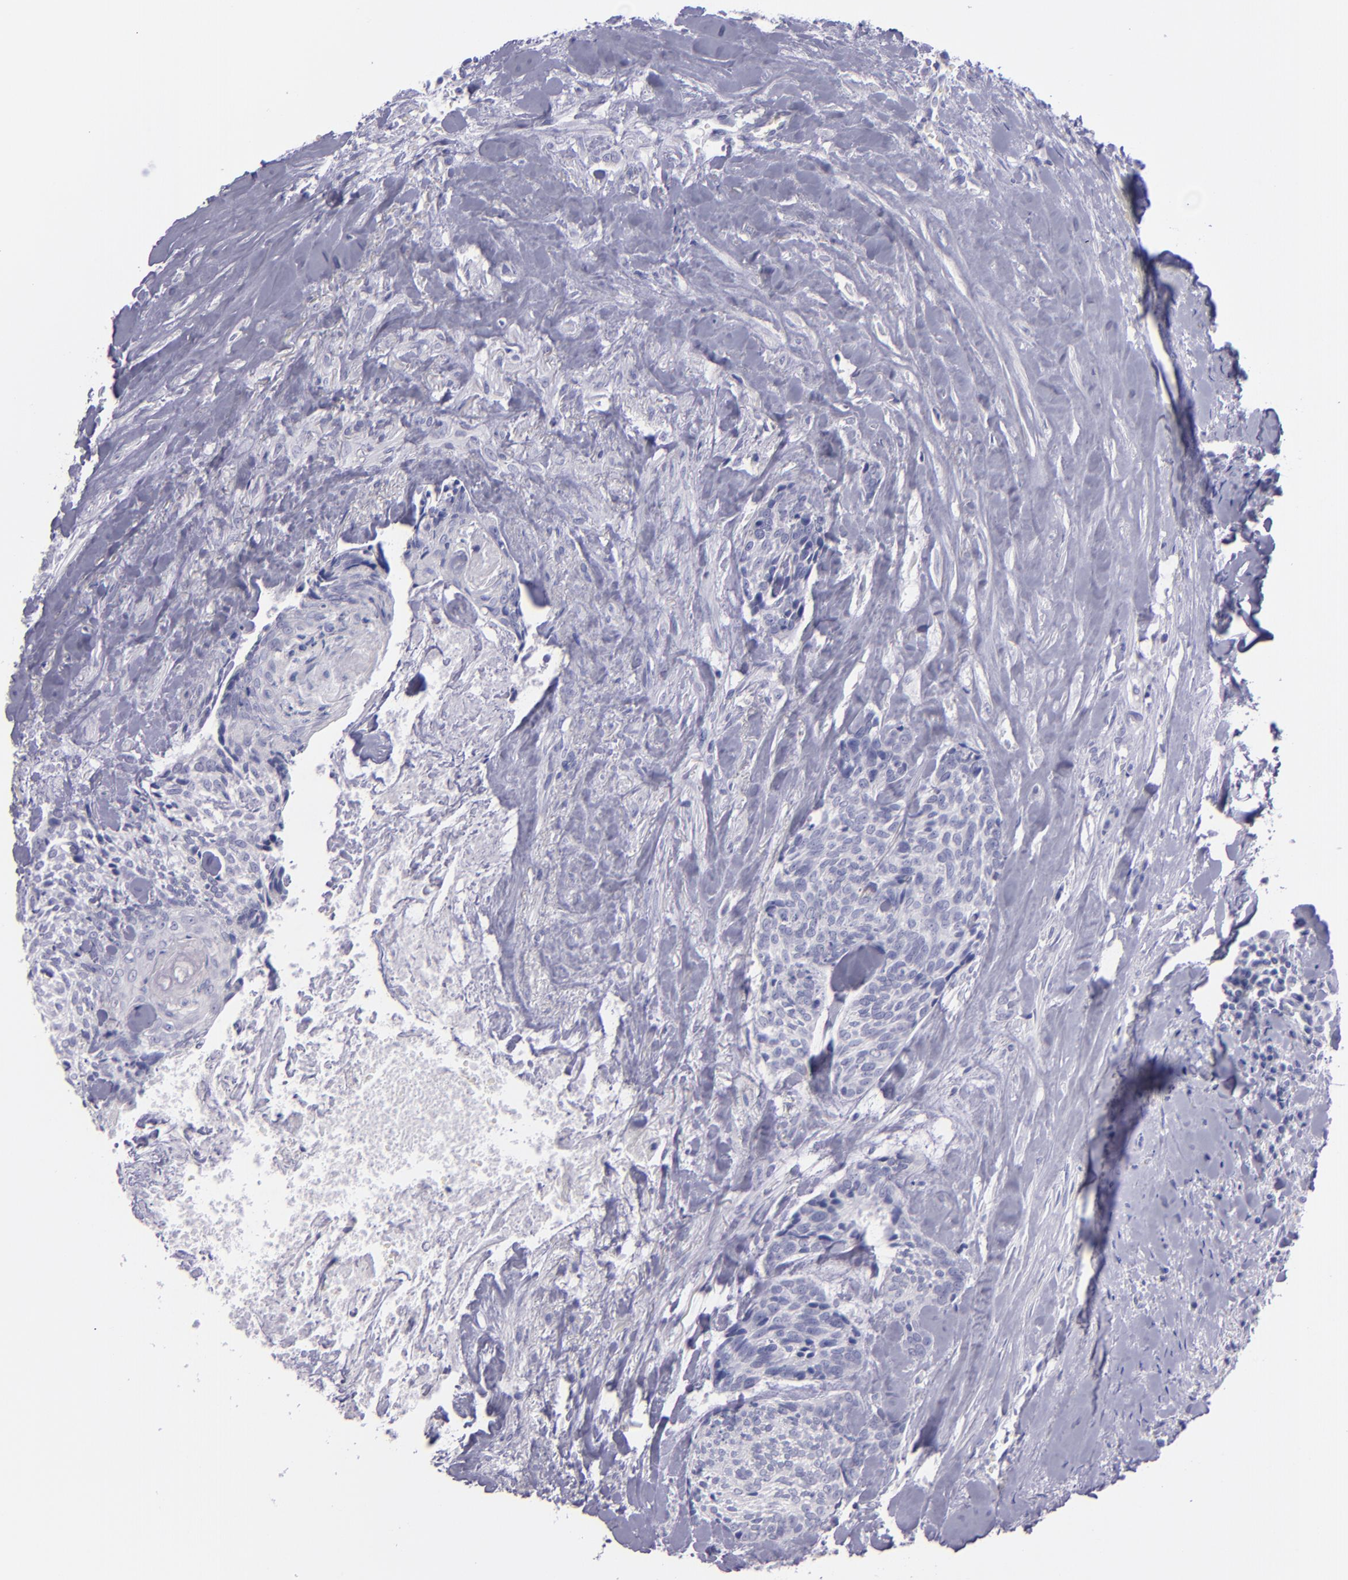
{"staining": {"intensity": "negative", "quantity": "none", "location": "none"}, "tissue": "head and neck cancer", "cell_type": "Tumor cells", "image_type": "cancer", "snomed": [{"axis": "morphology", "description": "Squamous cell carcinoma, NOS"}, {"axis": "topography", "description": "Salivary gland"}, {"axis": "topography", "description": "Head-Neck"}], "caption": "Immunohistochemistry of human squamous cell carcinoma (head and neck) demonstrates no expression in tumor cells.", "gene": "TNNT3", "patient": {"sex": "male", "age": 70}}